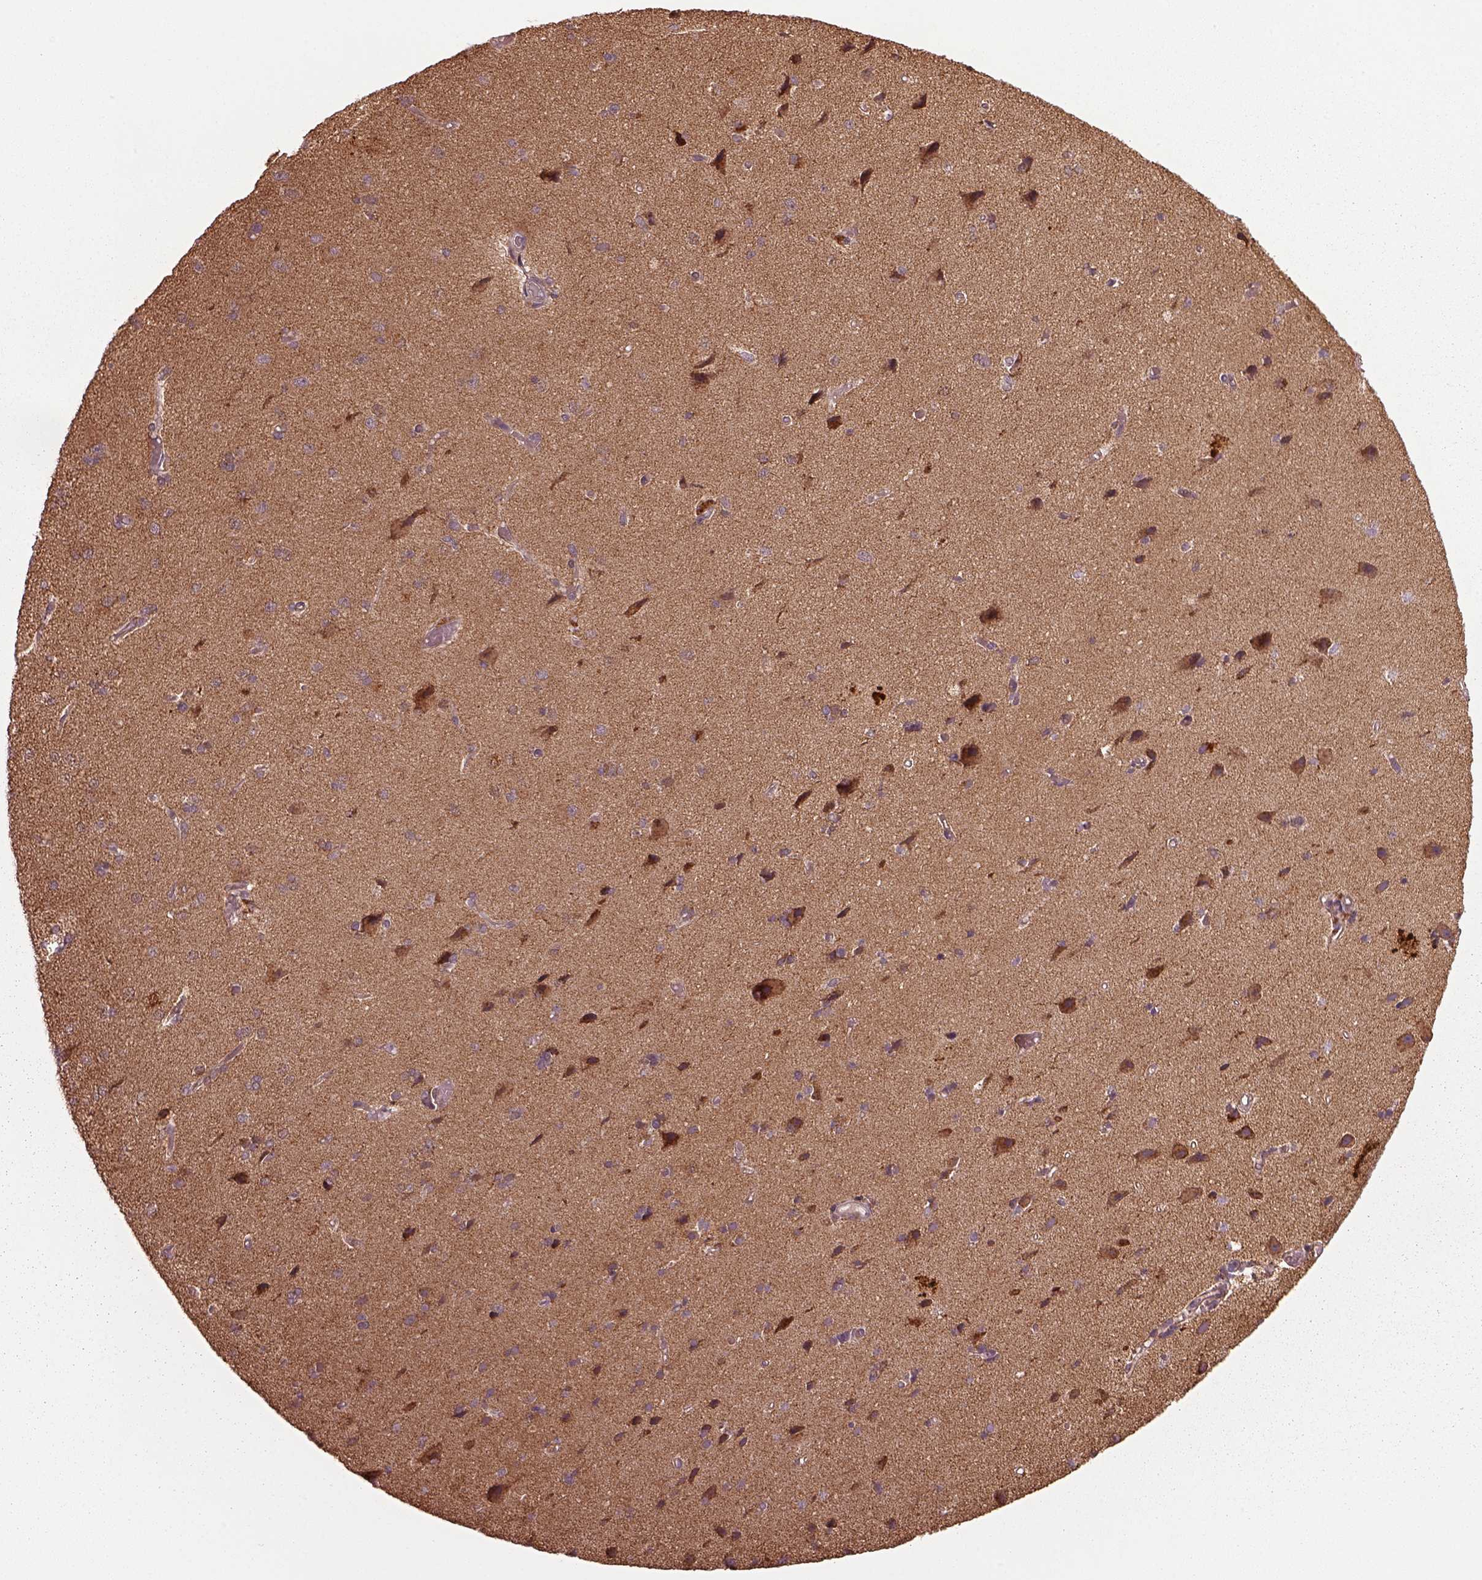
{"staining": {"intensity": "negative", "quantity": "none", "location": "none"}, "tissue": "cerebral cortex", "cell_type": "Endothelial cells", "image_type": "normal", "snomed": [{"axis": "morphology", "description": "Normal tissue, NOS"}, {"axis": "morphology", "description": "Glioma, malignant, High grade"}, {"axis": "topography", "description": "Cerebral cortex"}], "caption": "High magnification brightfield microscopy of normal cerebral cortex stained with DAB (brown) and counterstained with hematoxylin (blue): endothelial cells show no significant staining. (DAB IHC visualized using brightfield microscopy, high magnification).", "gene": "SEL1L3", "patient": {"sex": "male", "age": 71}}